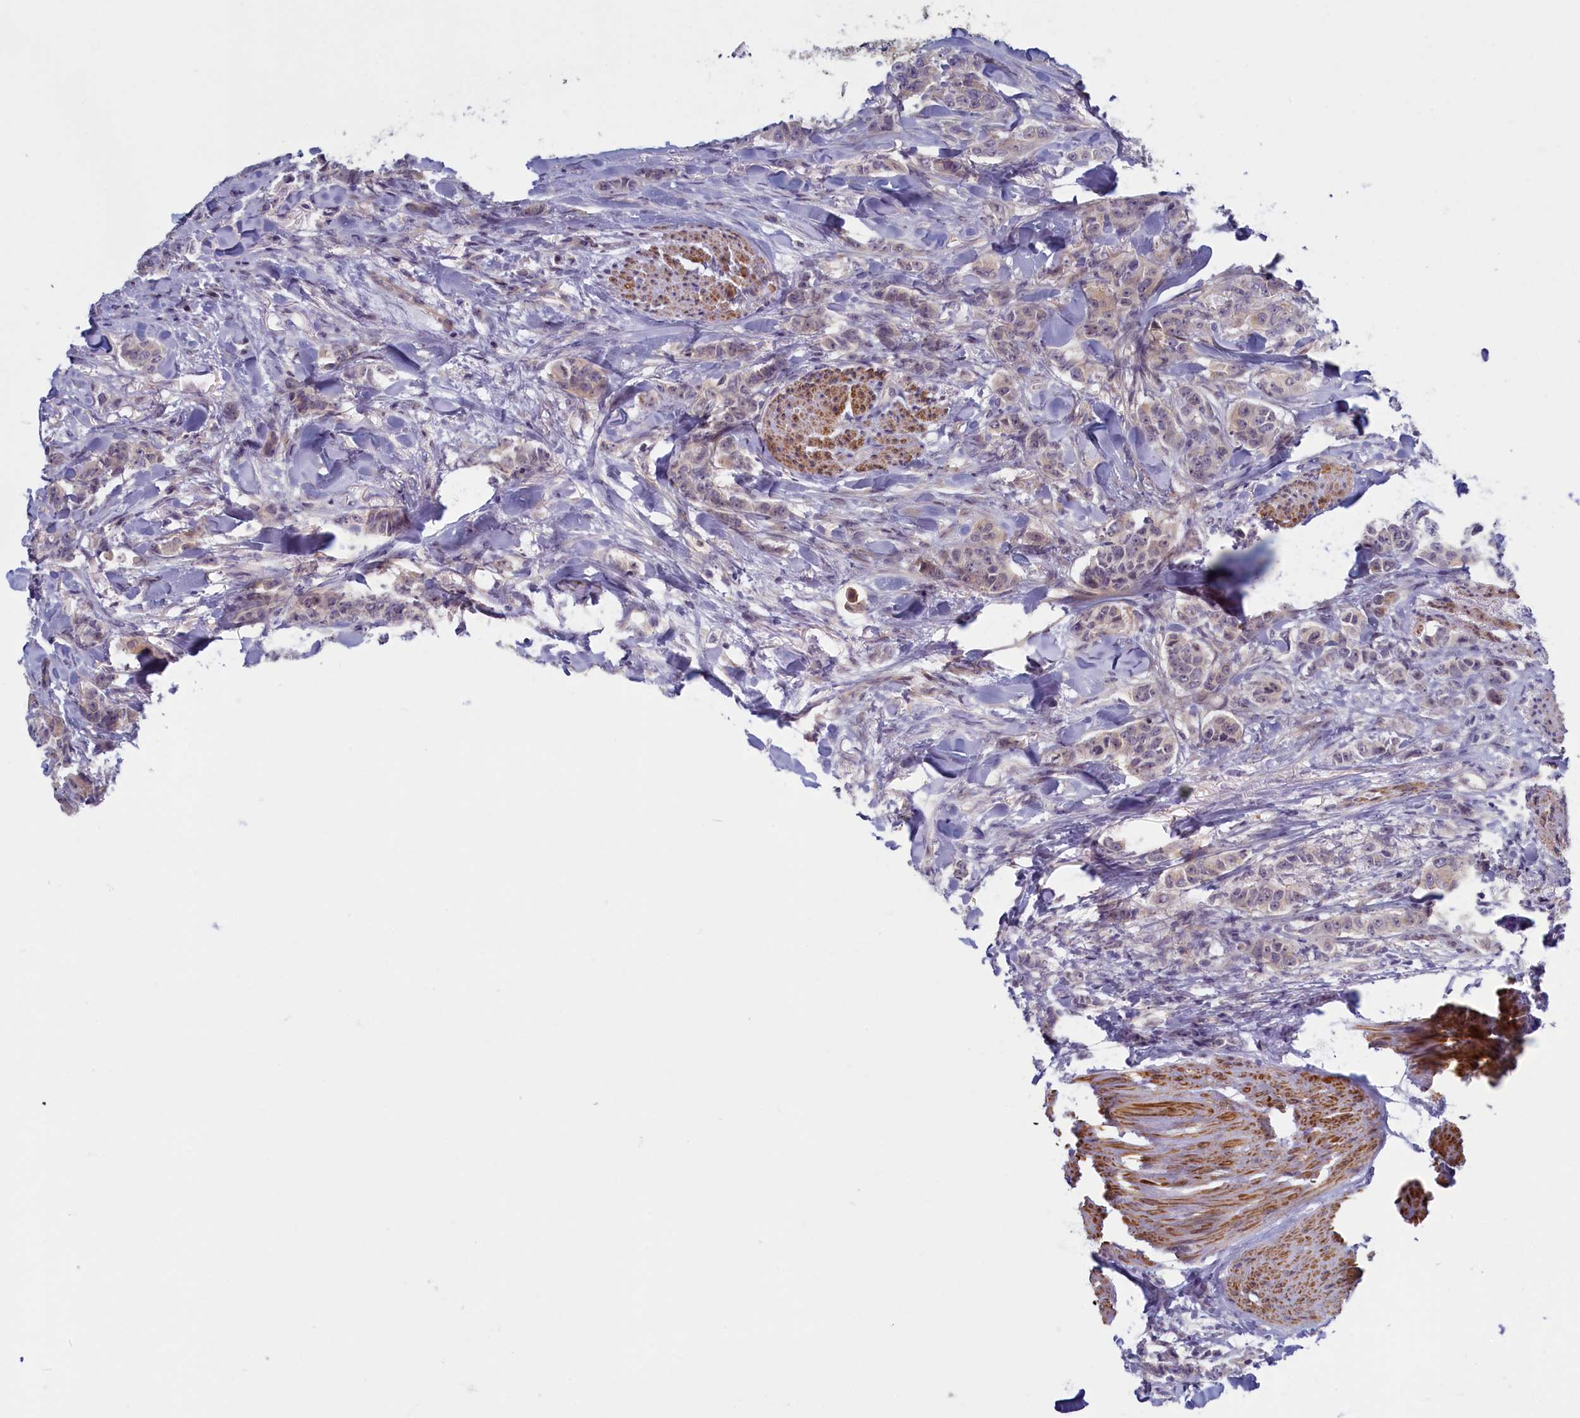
{"staining": {"intensity": "weak", "quantity": "25%-75%", "location": "cytoplasmic/membranous"}, "tissue": "breast cancer", "cell_type": "Tumor cells", "image_type": "cancer", "snomed": [{"axis": "morphology", "description": "Duct carcinoma"}, {"axis": "topography", "description": "Breast"}], "caption": "Breast infiltrating ductal carcinoma was stained to show a protein in brown. There is low levels of weak cytoplasmic/membranous staining in approximately 25%-75% of tumor cells. The staining was performed using DAB to visualize the protein expression in brown, while the nuclei were stained in blue with hematoxylin (Magnification: 20x).", "gene": "TRPM4", "patient": {"sex": "female", "age": 40}}